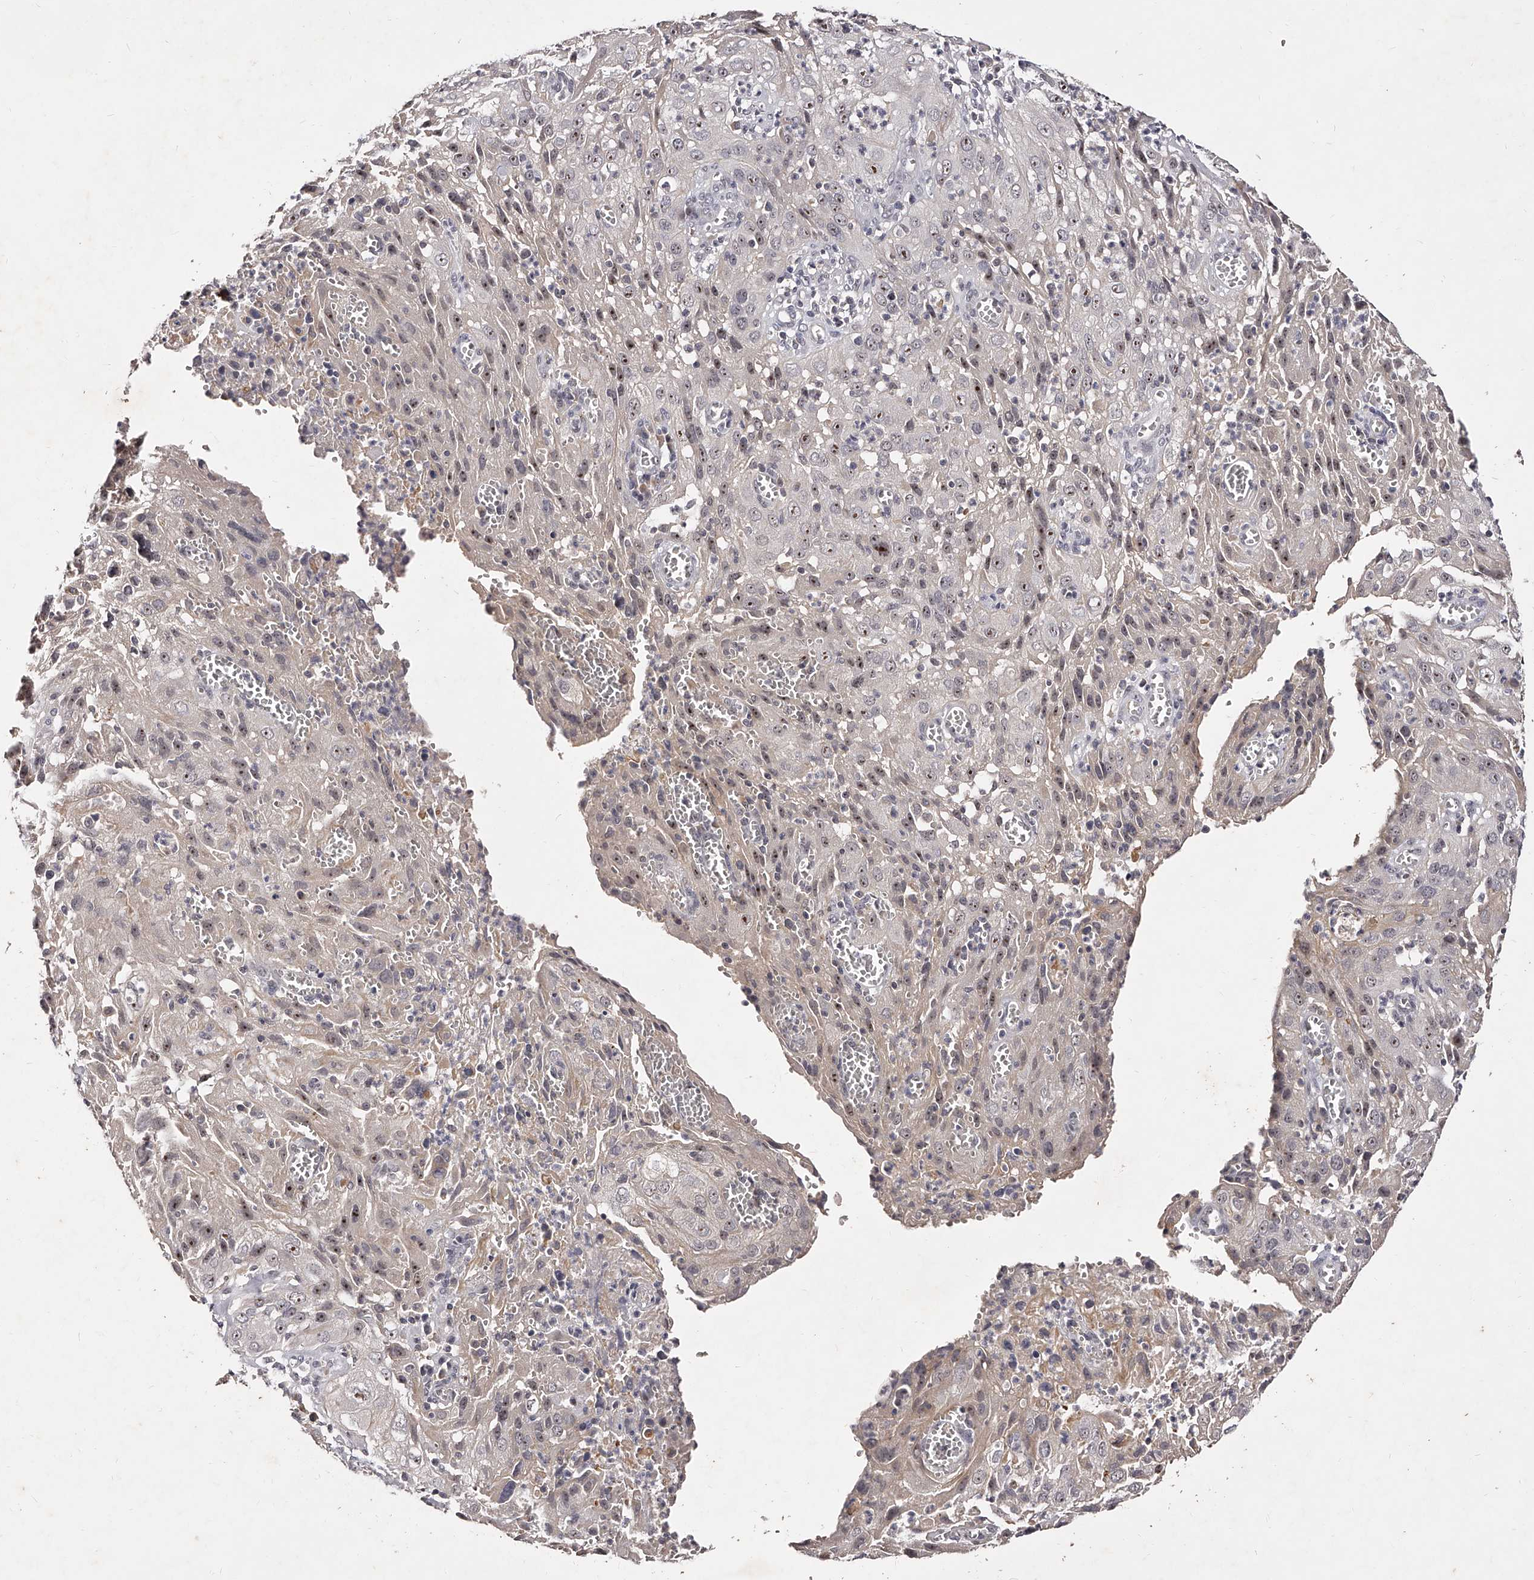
{"staining": {"intensity": "moderate", "quantity": "25%-75%", "location": "nuclear"}, "tissue": "cervical cancer", "cell_type": "Tumor cells", "image_type": "cancer", "snomed": [{"axis": "morphology", "description": "Squamous cell carcinoma, NOS"}, {"axis": "topography", "description": "Cervix"}], "caption": "A micrograph of cervical squamous cell carcinoma stained for a protein shows moderate nuclear brown staining in tumor cells.", "gene": "PHACTR1", "patient": {"sex": "female", "age": 32}}